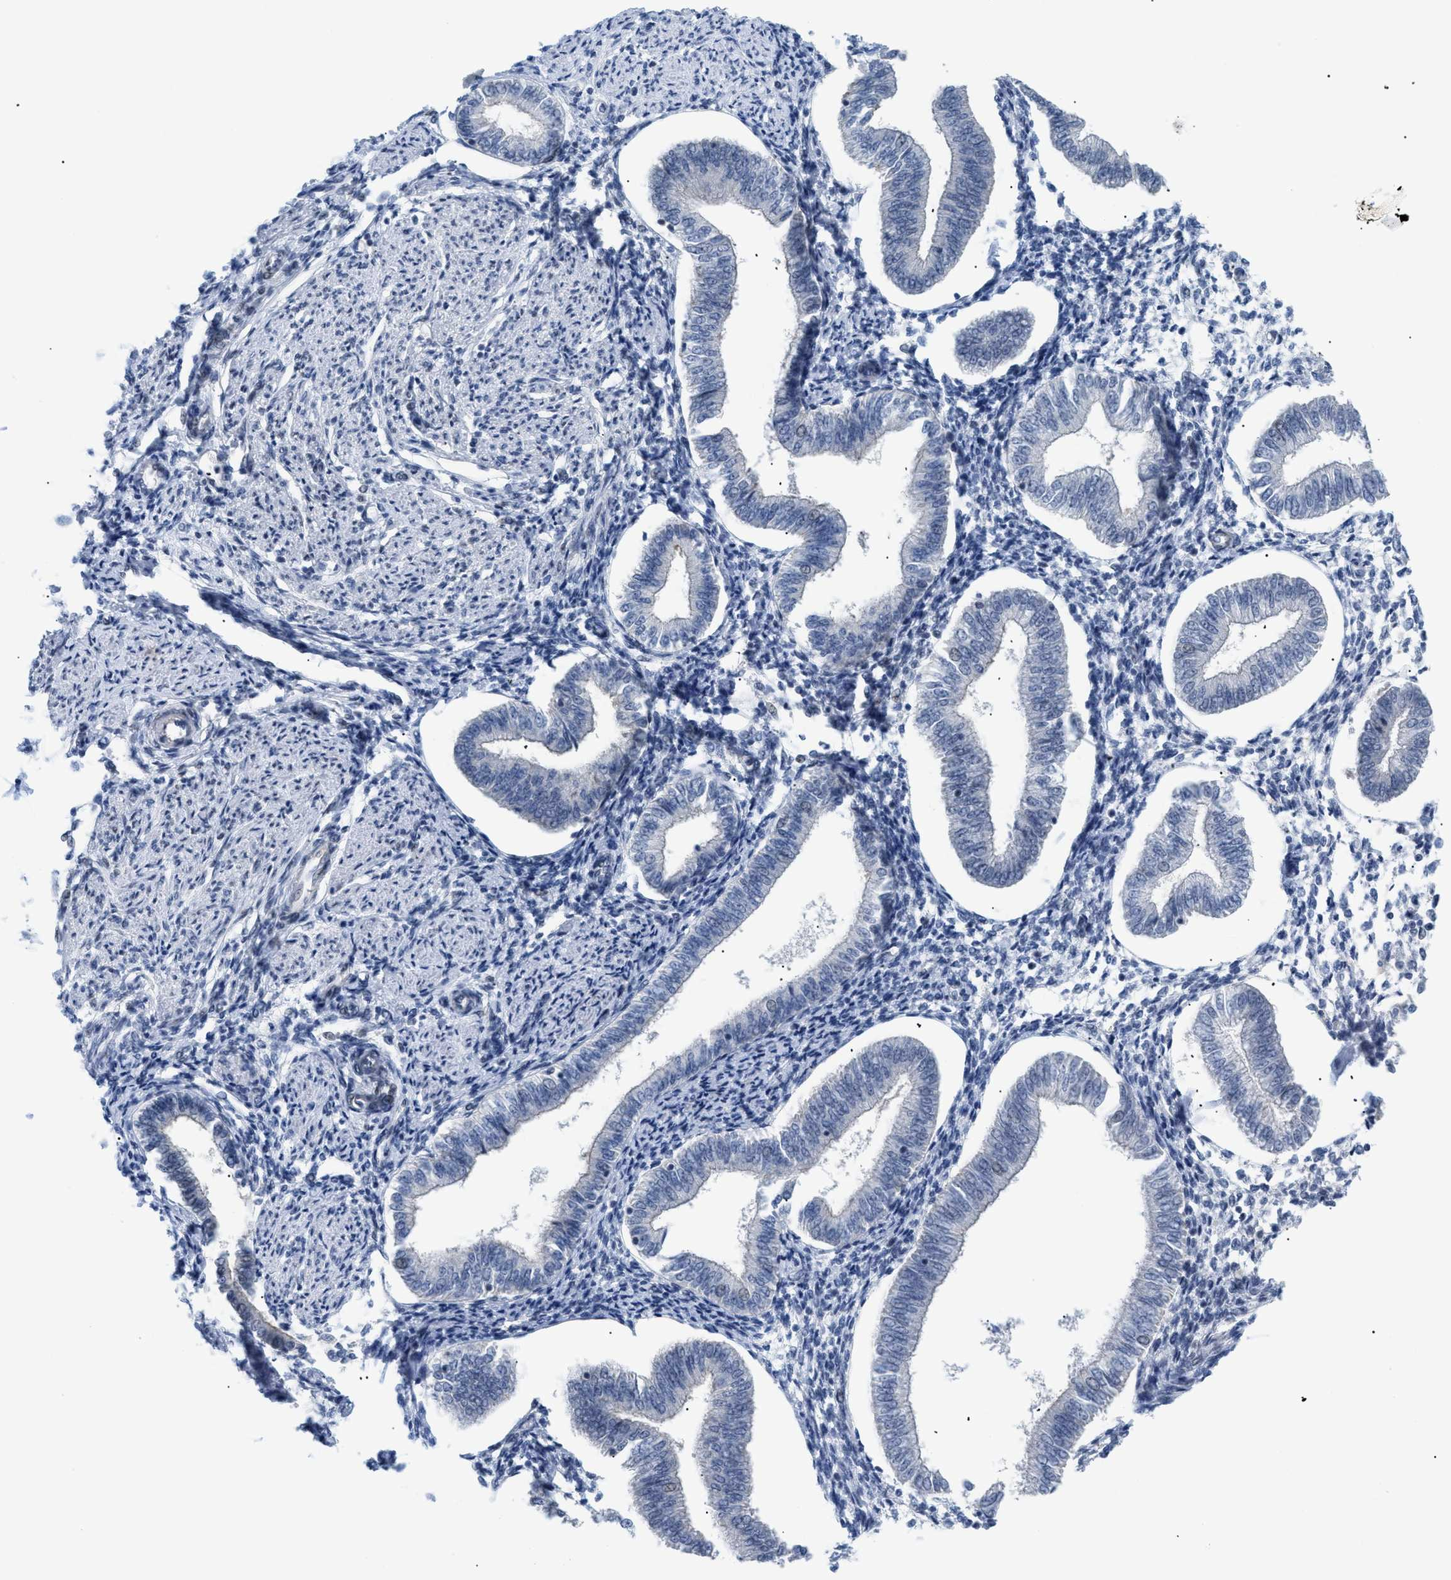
{"staining": {"intensity": "moderate", "quantity": "<25%", "location": "nuclear"}, "tissue": "endometrium", "cell_type": "Cells in endometrial stroma", "image_type": "normal", "snomed": [{"axis": "morphology", "description": "Normal tissue, NOS"}, {"axis": "topography", "description": "Endometrium"}], "caption": "Moderate nuclear staining is present in about <25% of cells in endometrial stroma in unremarkable endometrium.", "gene": "MED1", "patient": {"sex": "female", "age": 50}}